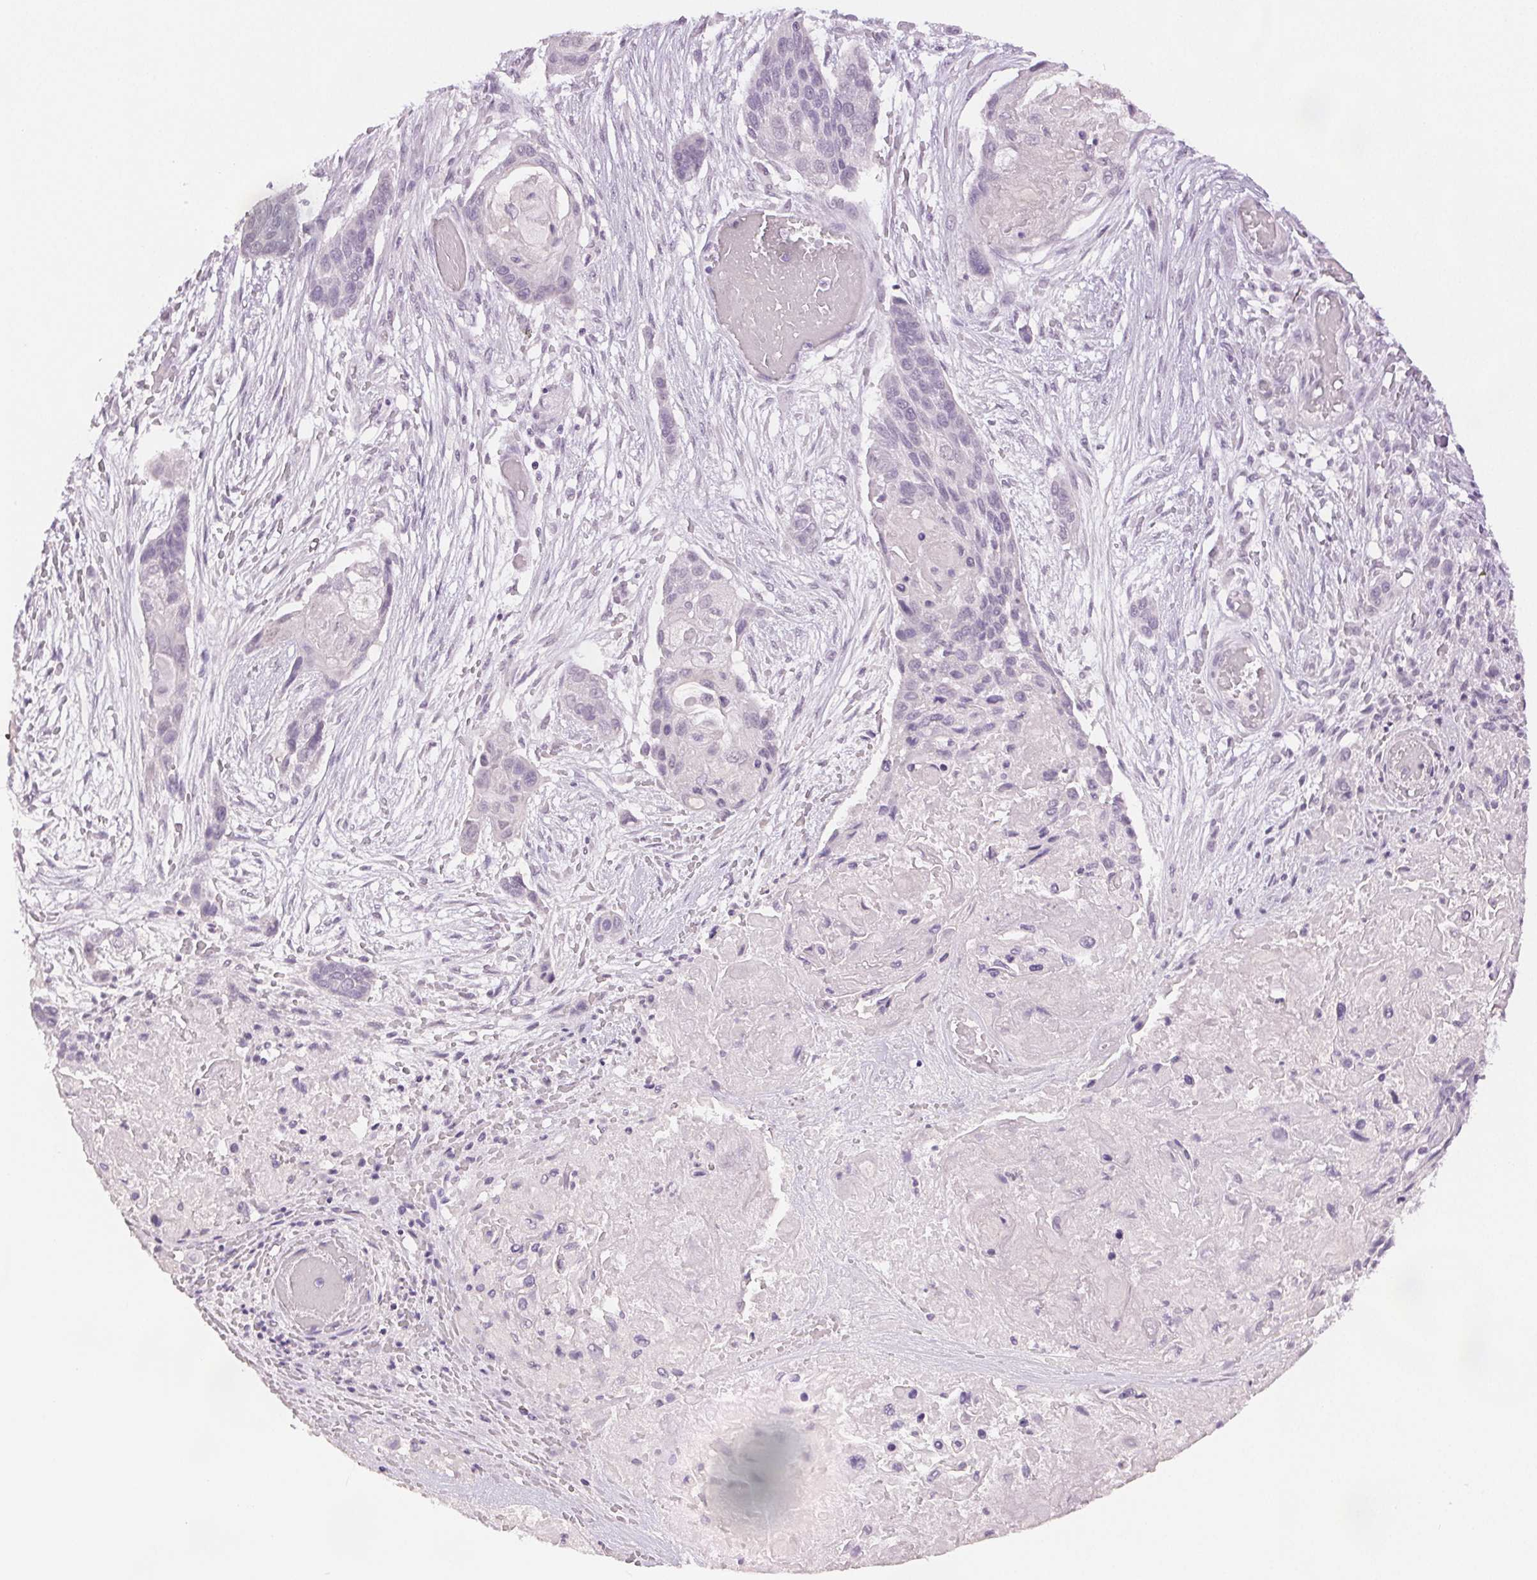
{"staining": {"intensity": "negative", "quantity": "none", "location": "none"}, "tissue": "lung cancer", "cell_type": "Tumor cells", "image_type": "cancer", "snomed": [{"axis": "morphology", "description": "Squamous cell carcinoma, NOS"}, {"axis": "topography", "description": "Lung"}], "caption": "An immunohistochemistry (IHC) micrograph of squamous cell carcinoma (lung) is shown. There is no staining in tumor cells of squamous cell carcinoma (lung).", "gene": "SCGN", "patient": {"sex": "male", "age": 69}}